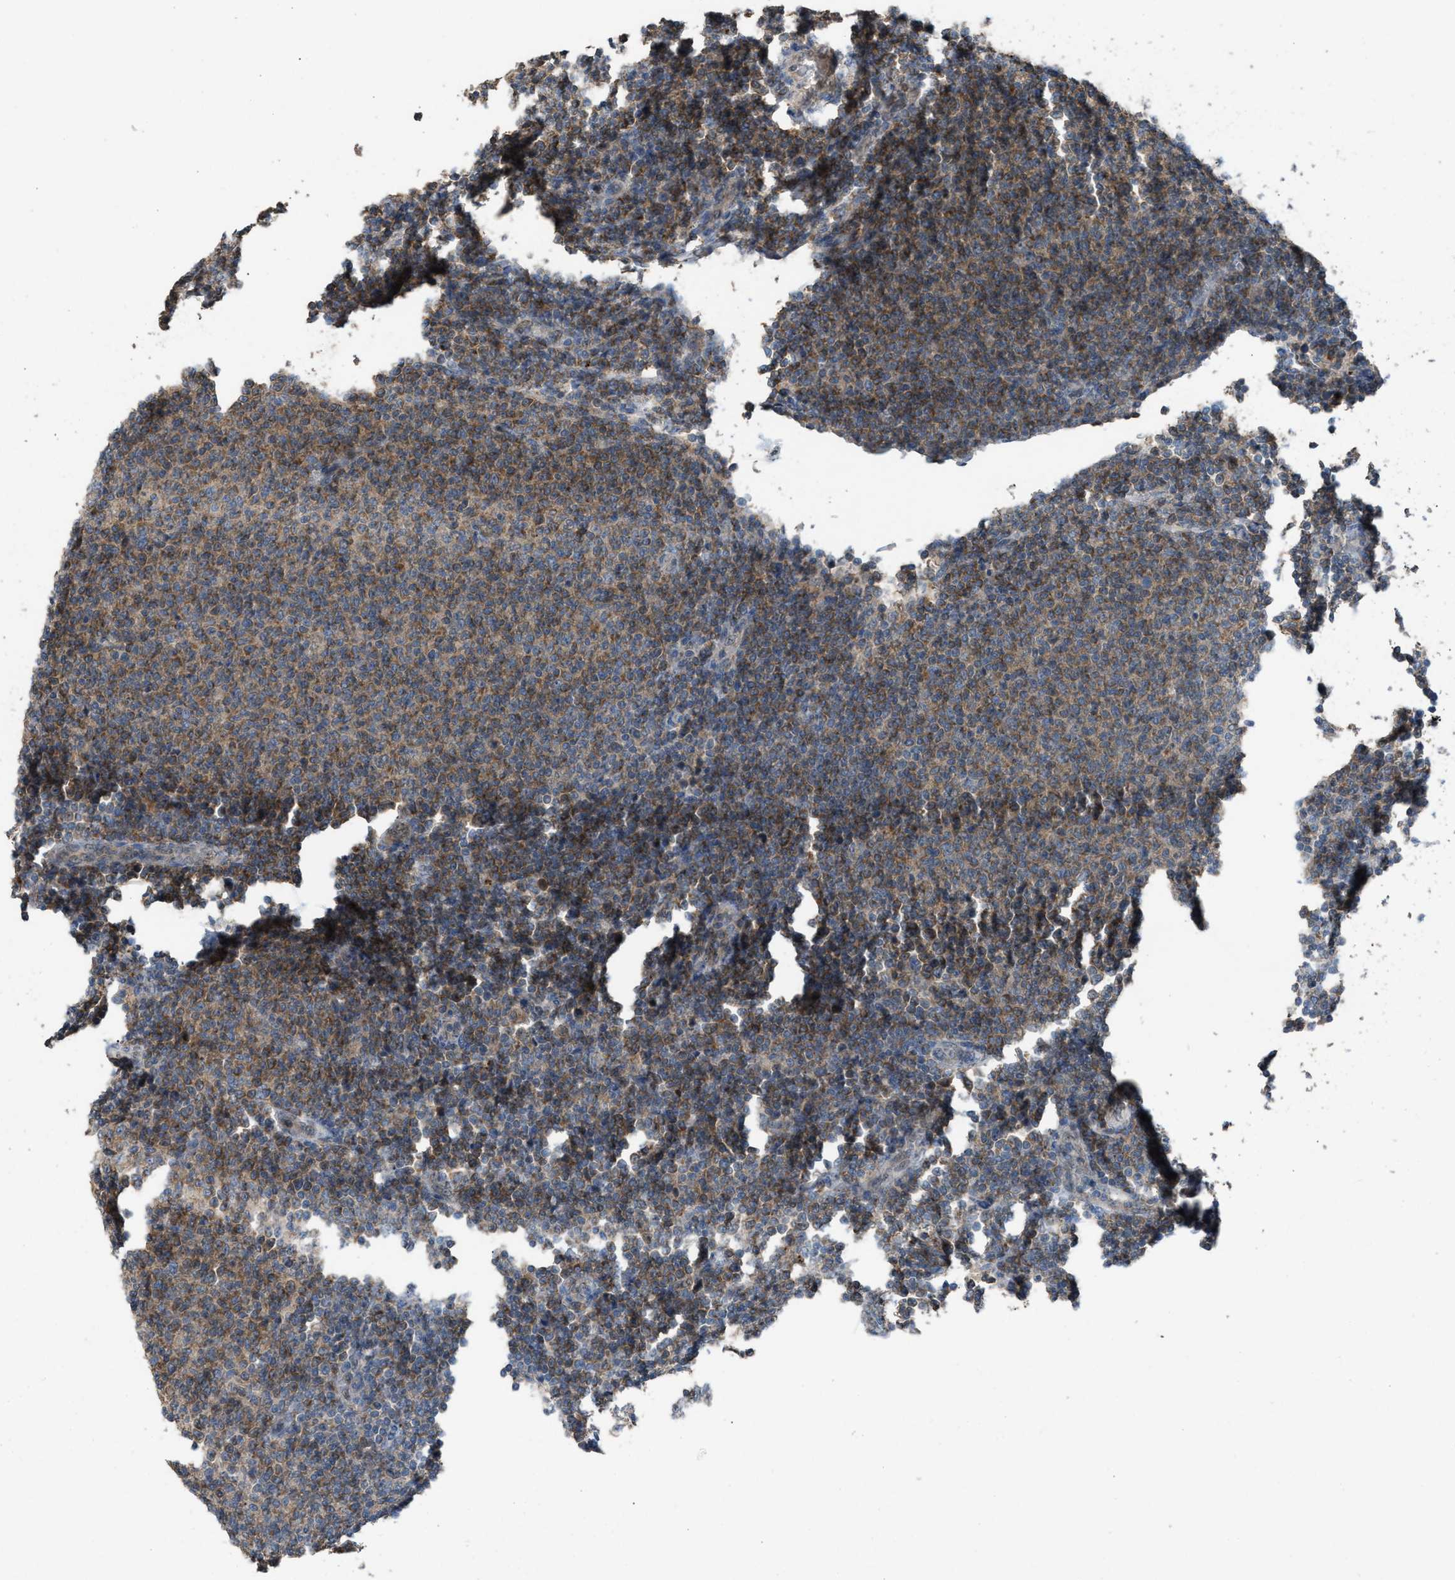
{"staining": {"intensity": "moderate", "quantity": ">75%", "location": "cytoplasmic/membranous"}, "tissue": "lymphoma", "cell_type": "Tumor cells", "image_type": "cancer", "snomed": [{"axis": "morphology", "description": "Malignant lymphoma, non-Hodgkin's type, Low grade"}, {"axis": "topography", "description": "Lymph node"}], "caption": "Low-grade malignant lymphoma, non-Hodgkin's type was stained to show a protein in brown. There is medium levels of moderate cytoplasmic/membranous staining in about >75% of tumor cells.", "gene": "TPK1", "patient": {"sex": "male", "age": 66}}